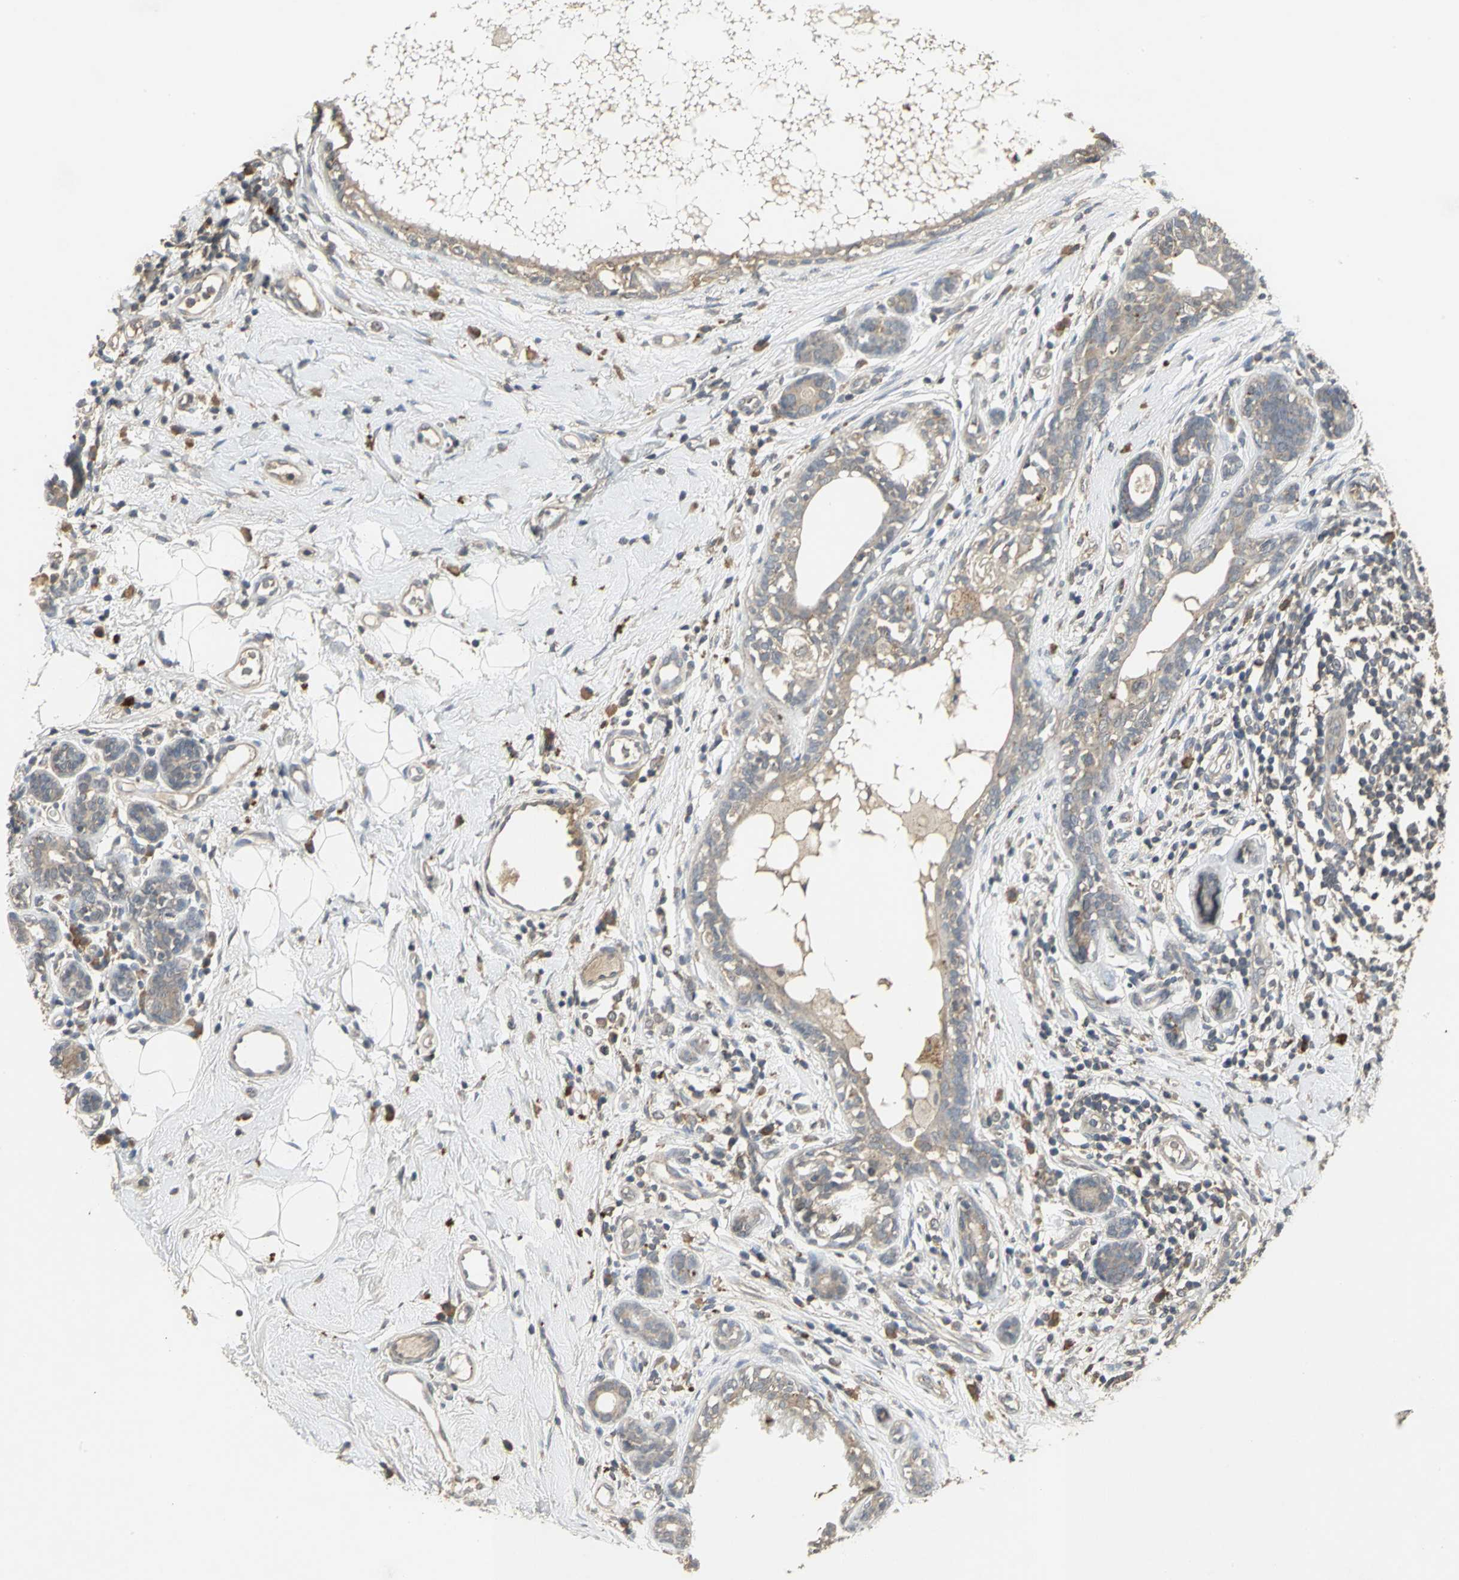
{"staining": {"intensity": "weak", "quantity": ">75%", "location": "cytoplasmic/membranous"}, "tissue": "breast cancer", "cell_type": "Tumor cells", "image_type": "cancer", "snomed": [{"axis": "morphology", "description": "Duct carcinoma"}, {"axis": "topography", "description": "Breast"}], "caption": "High-power microscopy captured an immunohistochemistry histopathology image of breast cancer (intraductal carcinoma), revealing weak cytoplasmic/membranous positivity in about >75% of tumor cells. The protein is stained brown, and the nuclei are stained in blue (DAB (3,3'-diaminobenzidine) IHC with brightfield microscopy, high magnification).", "gene": "KEAP1", "patient": {"sex": "female", "age": 40}}